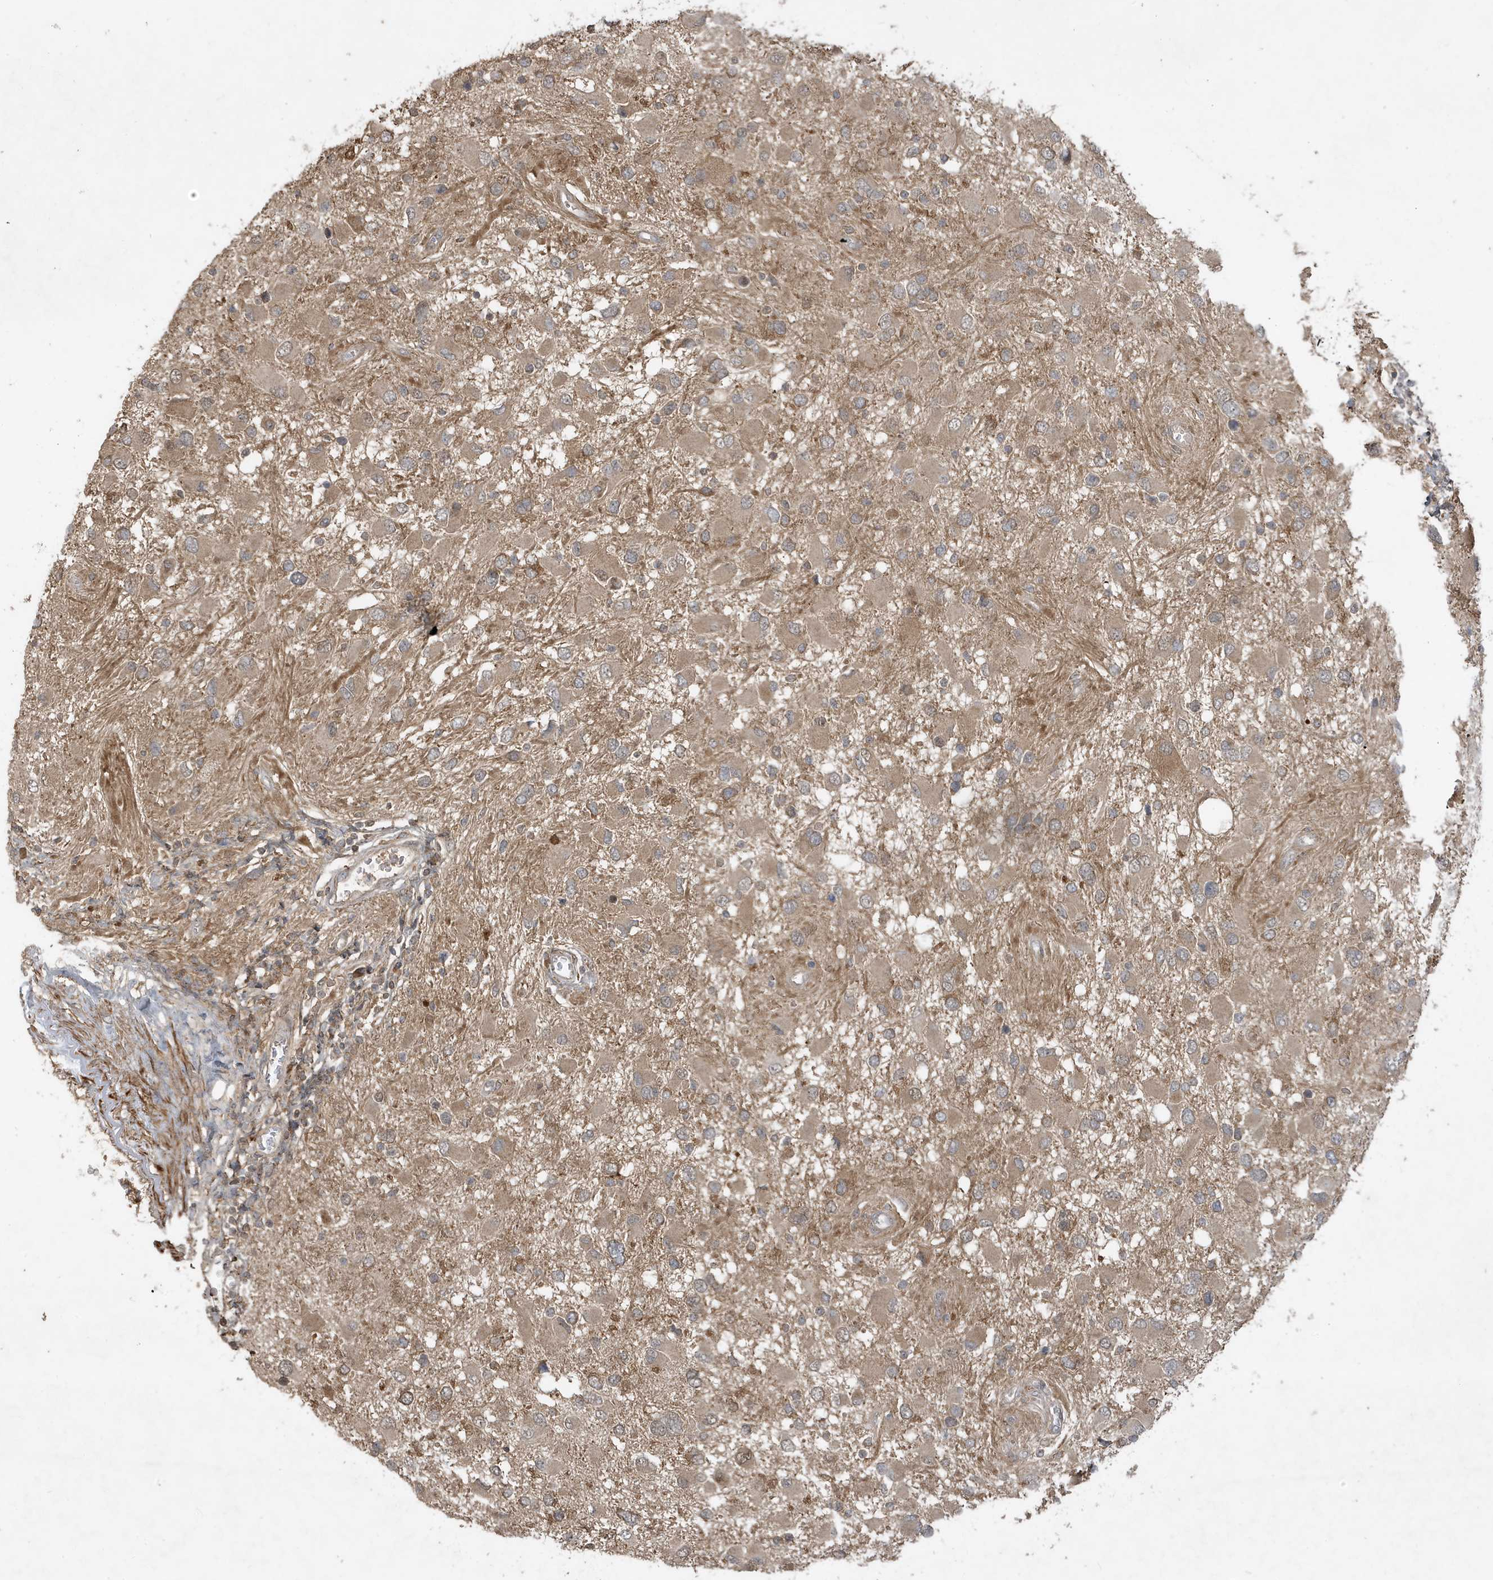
{"staining": {"intensity": "weak", "quantity": ">75%", "location": "cytoplasmic/membranous"}, "tissue": "glioma", "cell_type": "Tumor cells", "image_type": "cancer", "snomed": [{"axis": "morphology", "description": "Glioma, malignant, High grade"}, {"axis": "topography", "description": "Brain"}], "caption": "Human malignant glioma (high-grade) stained with a brown dye displays weak cytoplasmic/membranous positive expression in approximately >75% of tumor cells.", "gene": "PRRT3", "patient": {"sex": "male", "age": 53}}